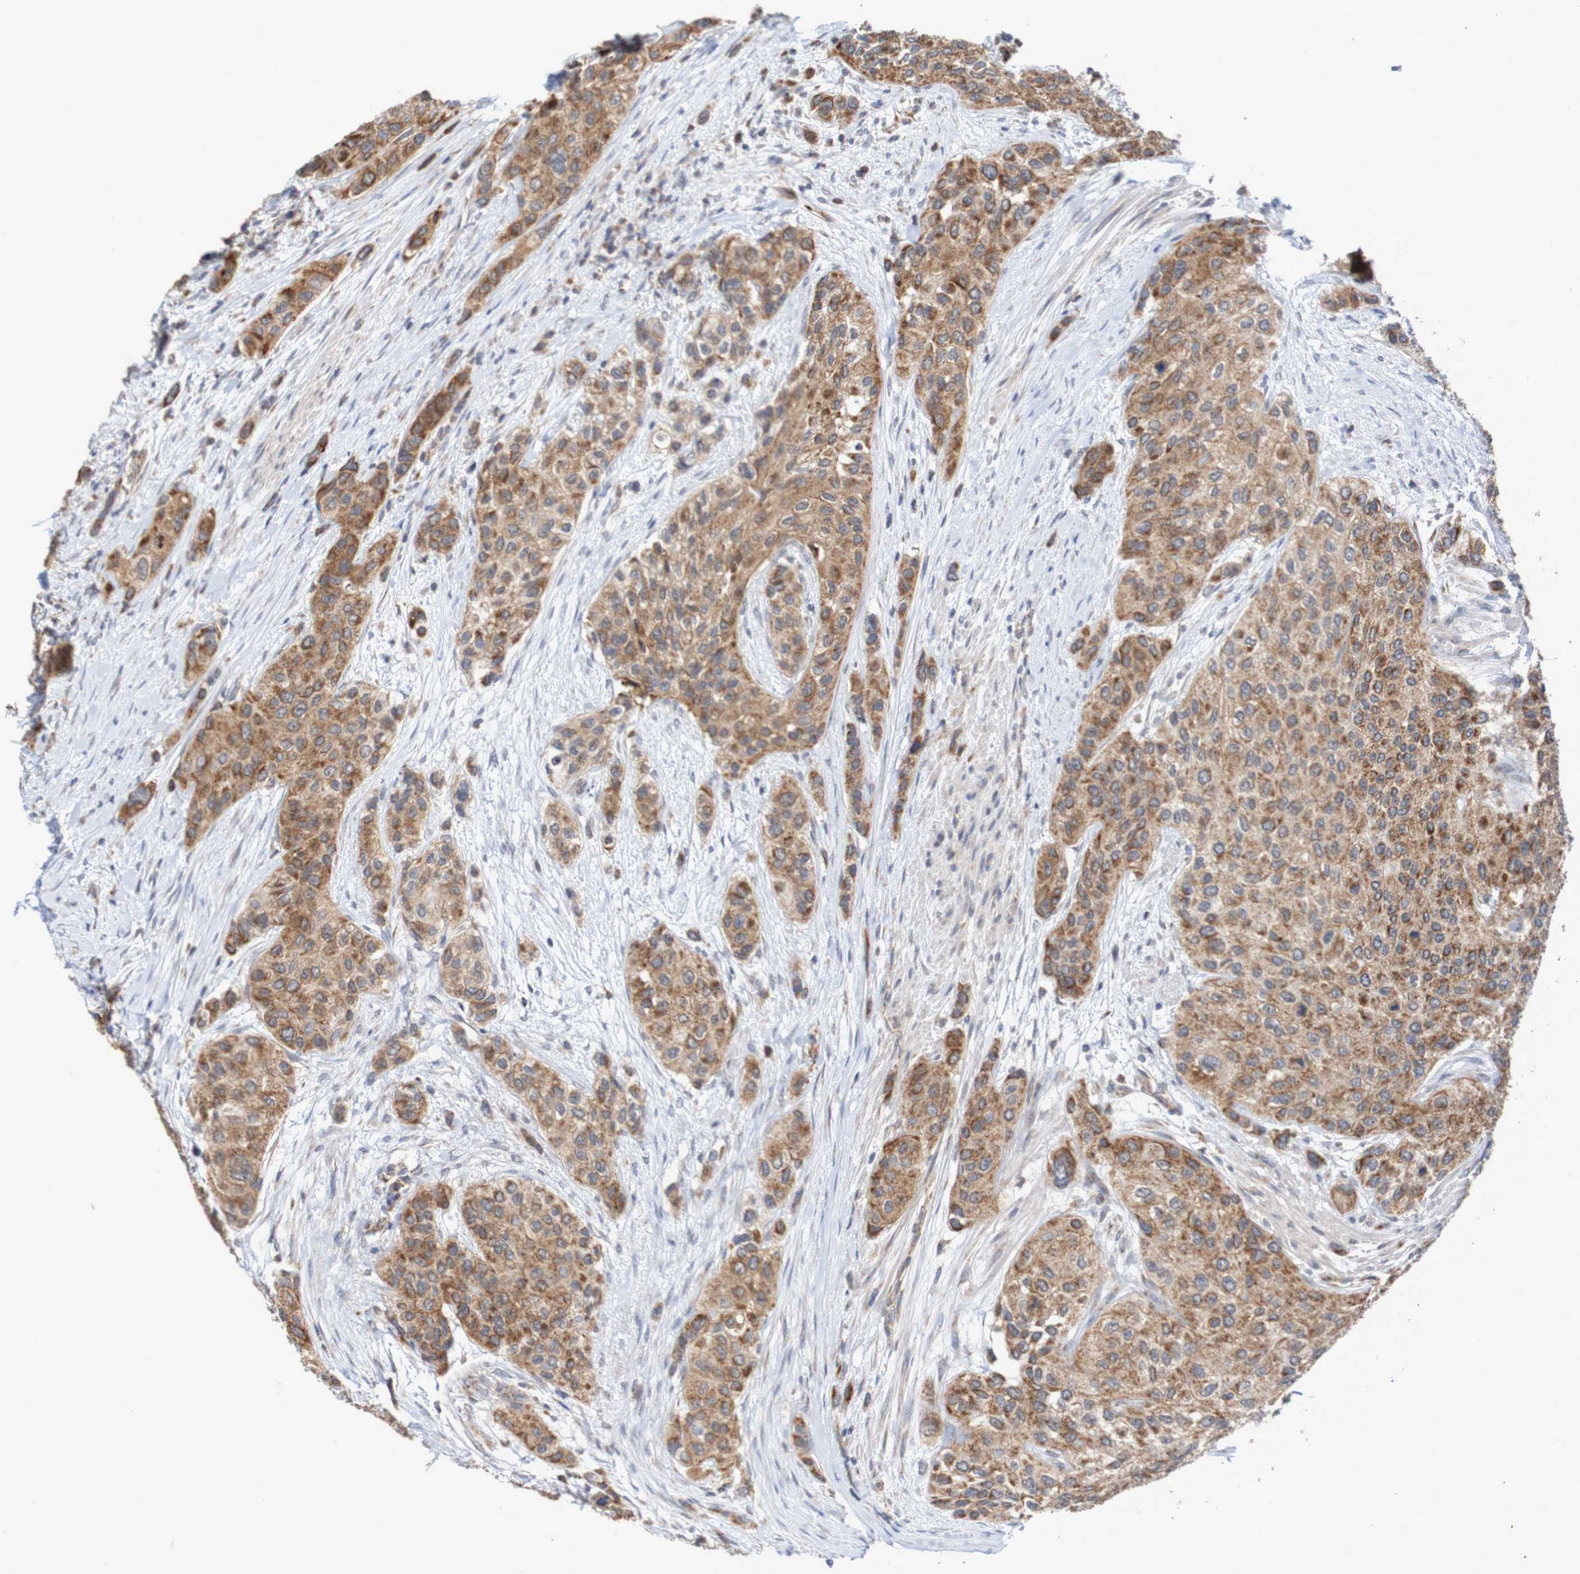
{"staining": {"intensity": "strong", "quantity": ">75%", "location": "cytoplasmic/membranous"}, "tissue": "urothelial cancer", "cell_type": "Tumor cells", "image_type": "cancer", "snomed": [{"axis": "morphology", "description": "Urothelial carcinoma, High grade"}, {"axis": "topography", "description": "Urinary bladder"}], "caption": "Approximately >75% of tumor cells in urothelial cancer exhibit strong cytoplasmic/membranous protein staining as visualized by brown immunohistochemical staining.", "gene": "DVL1", "patient": {"sex": "female", "age": 56}}